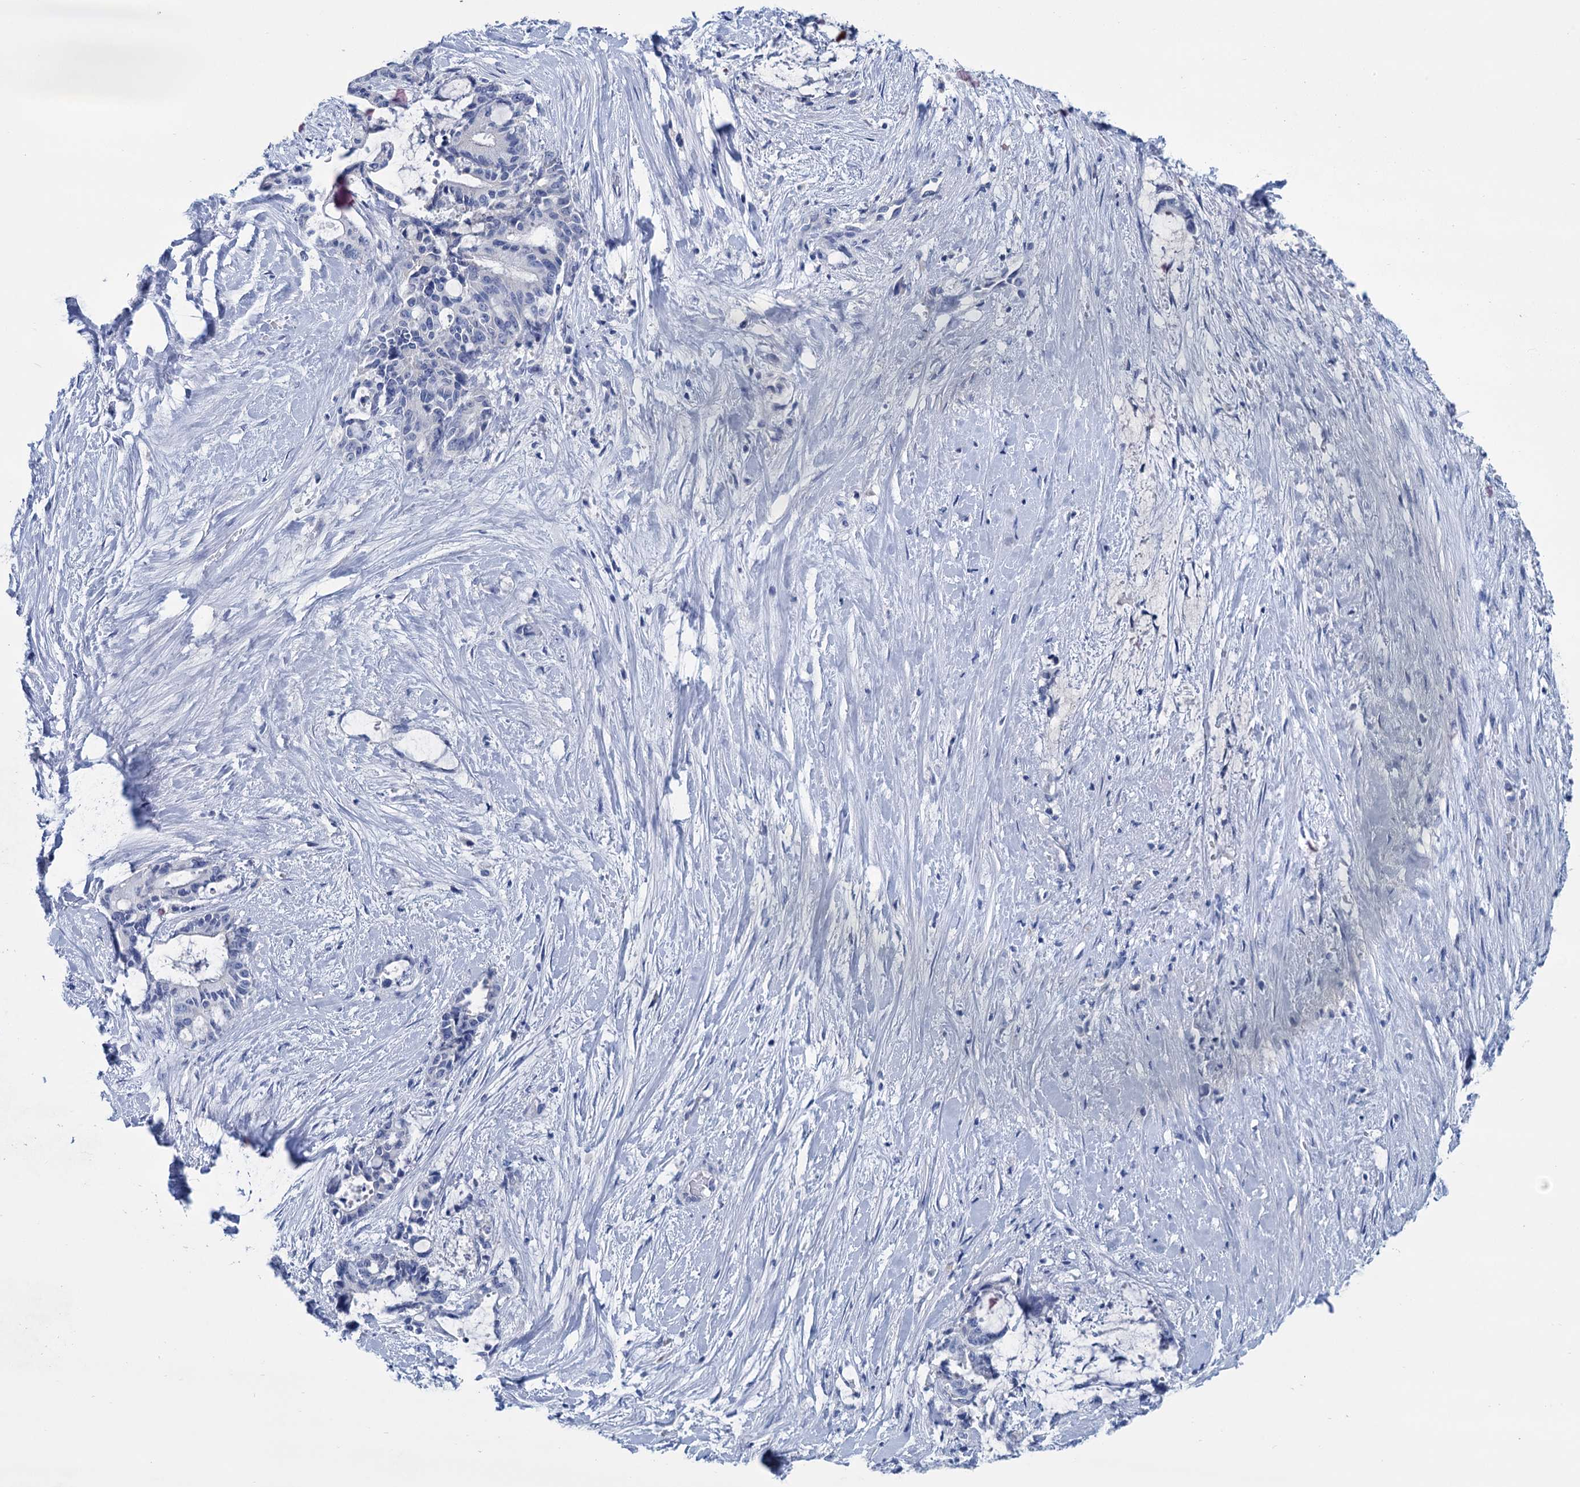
{"staining": {"intensity": "negative", "quantity": "none", "location": "none"}, "tissue": "liver cancer", "cell_type": "Tumor cells", "image_type": "cancer", "snomed": [{"axis": "morphology", "description": "Normal tissue, NOS"}, {"axis": "morphology", "description": "Cholangiocarcinoma"}, {"axis": "topography", "description": "Liver"}, {"axis": "topography", "description": "Peripheral nerve tissue"}], "caption": "This is an immunohistochemistry image of human liver cancer (cholangiocarcinoma). There is no expression in tumor cells.", "gene": "MYOZ3", "patient": {"sex": "female", "age": 73}}